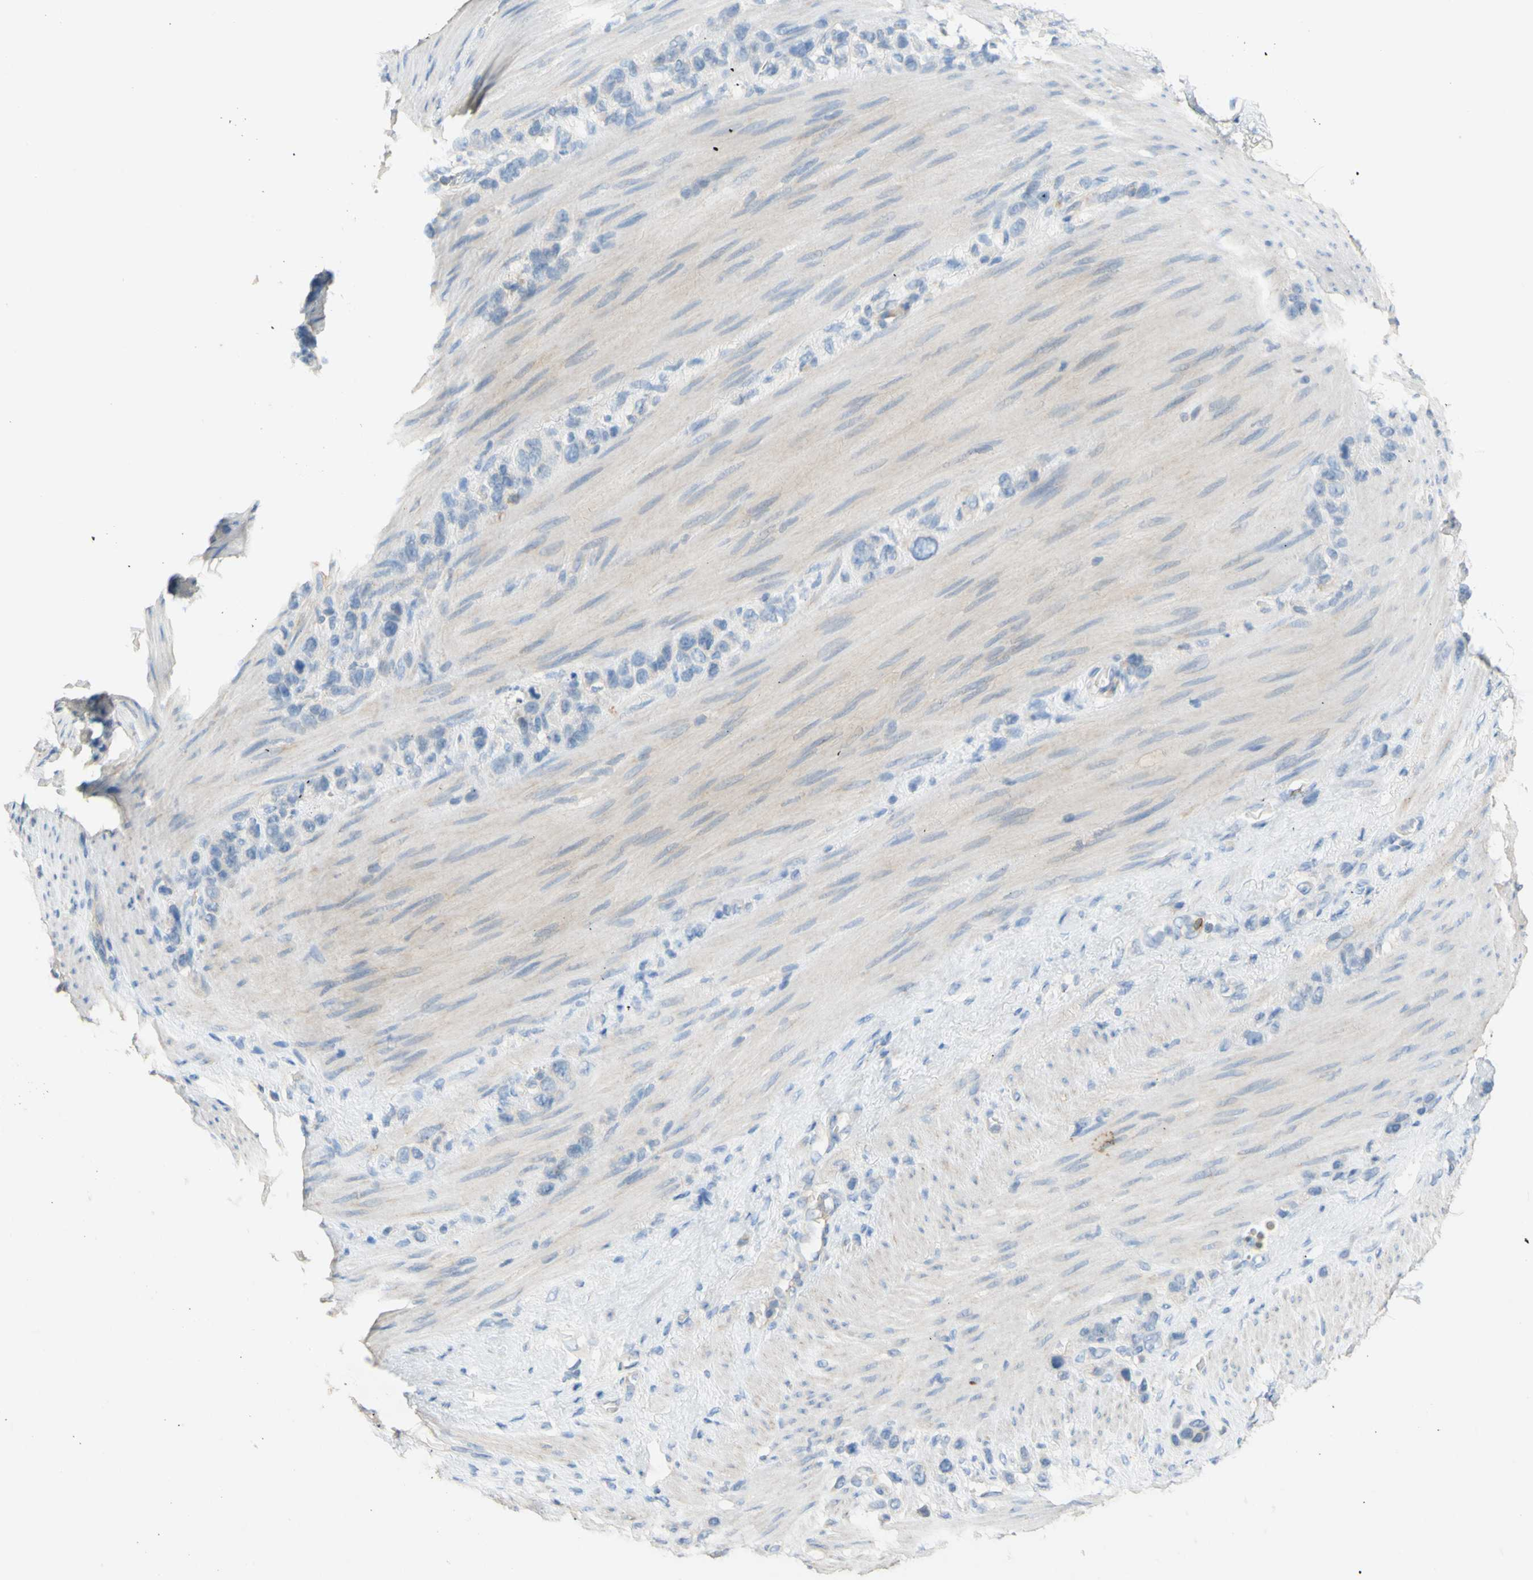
{"staining": {"intensity": "negative", "quantity": "none", "location": "none"}, "tissue": "stomach cancer", "cell_type": "Tumor cells", "image_type": "cancer", "snomed": [{"axis": "morphology", "description": "Adenocarcinoma, NOS"}, {"axis": "morphology", "description": "Adenocarcinoma, High grade"}, {"axis": "topography", "description": "Stomach, upper"}, {"axis": "topography", "description": "Stomach, lower"}], "caption": "The micrograph shows no staining of tumor cells in stomach cancer. (DAB (3,3'-diaminobenzidine) immunohistochemistry (IHC) with hematoxylin counter stain).", "gene": "PACSIN1", "patient": {"sex": "female", "age": 65}}